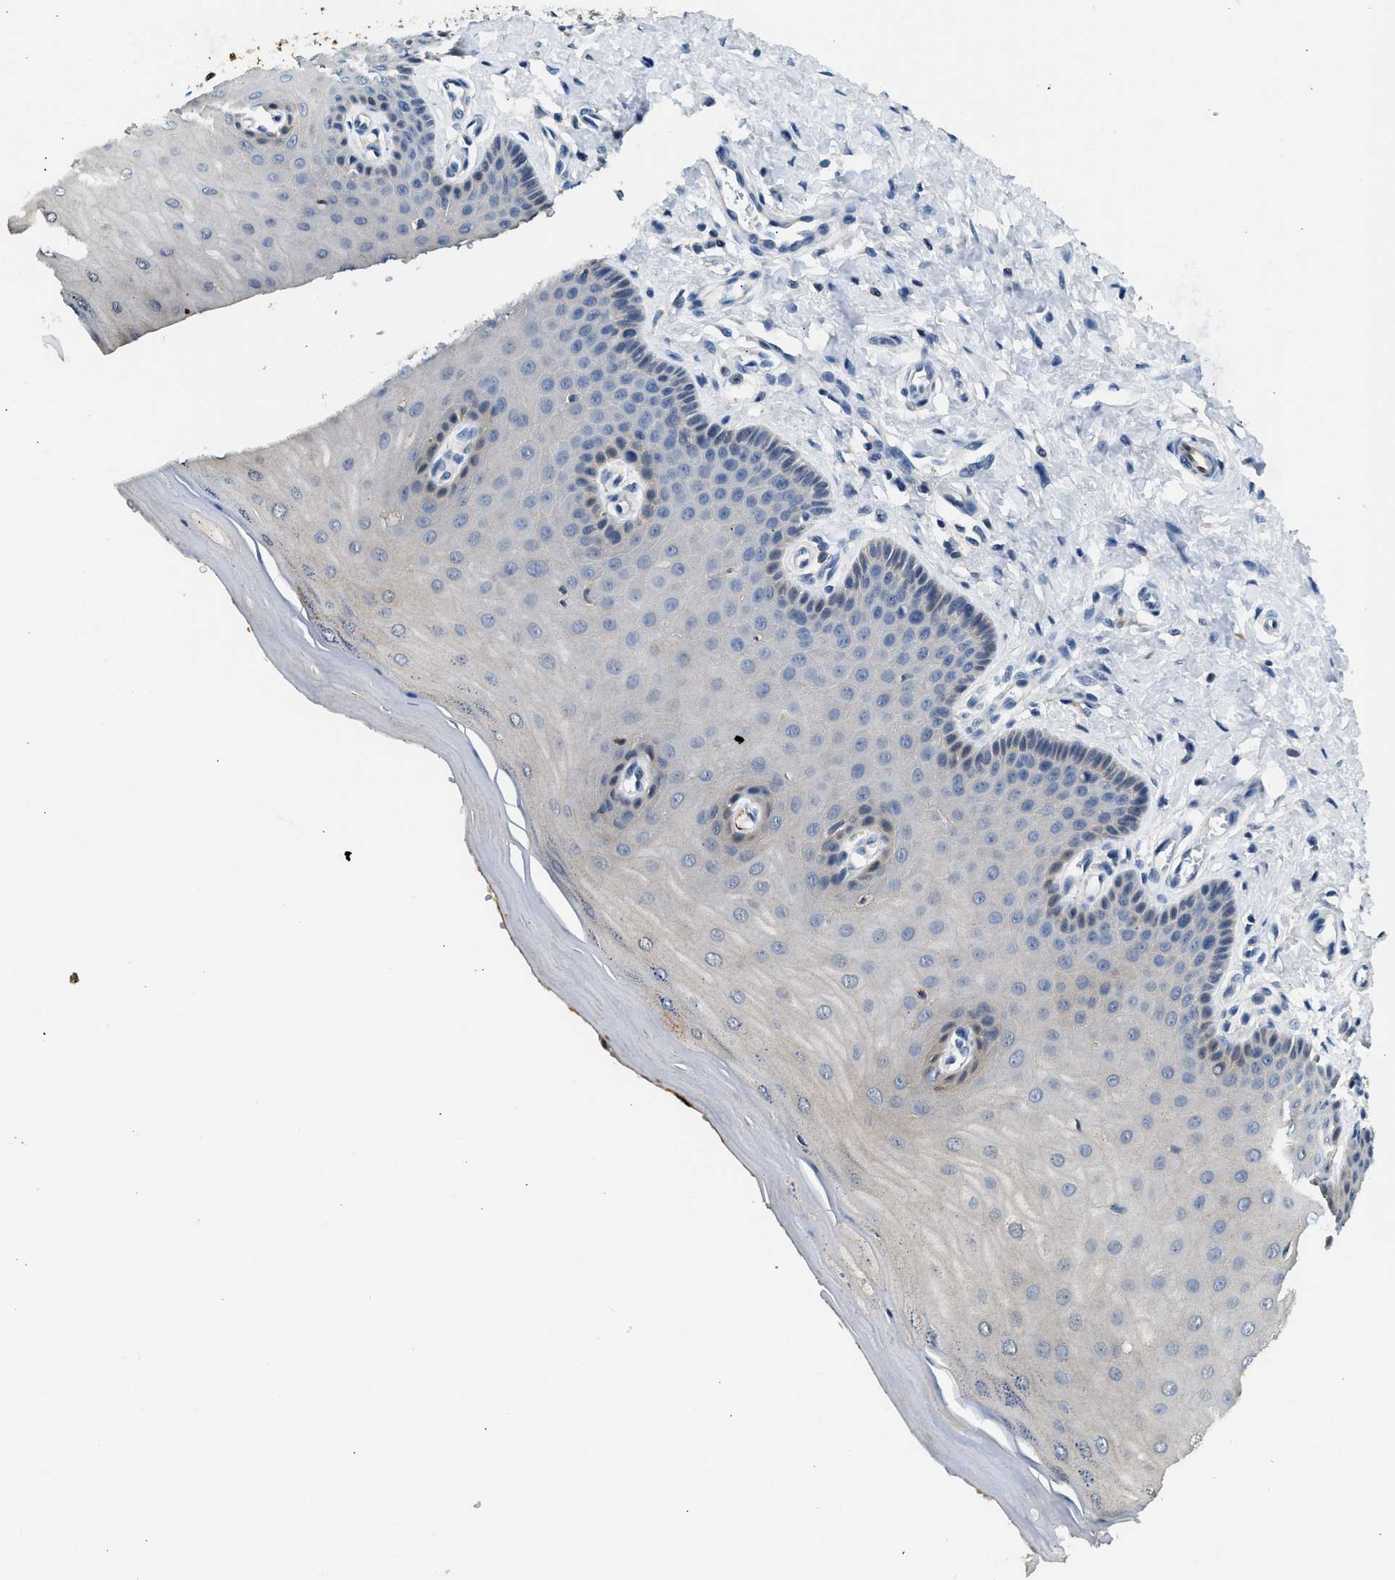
{"staining": {"intensity": "moderate", "quantity": "25%-75%", "location": "cytoplasmic/membranous,nuclear"}, "tissue": "cervix", "cell_type": "Glandular cells", "image_type": "normal", "snomed": [{"axis": "morphology", "description": "Normal tissue, NOS"}, {"axis": "topography", "description": "Cervix"}], "caption": "Benign cervix was stained to show a protein in brown. There is medium levels of moderate cytoplasmic/membranous,nuclear expression in about 25%-75% of glandular cells.", "gene": "ANXA3", "patient": {"sex": "female", "age": 55}}